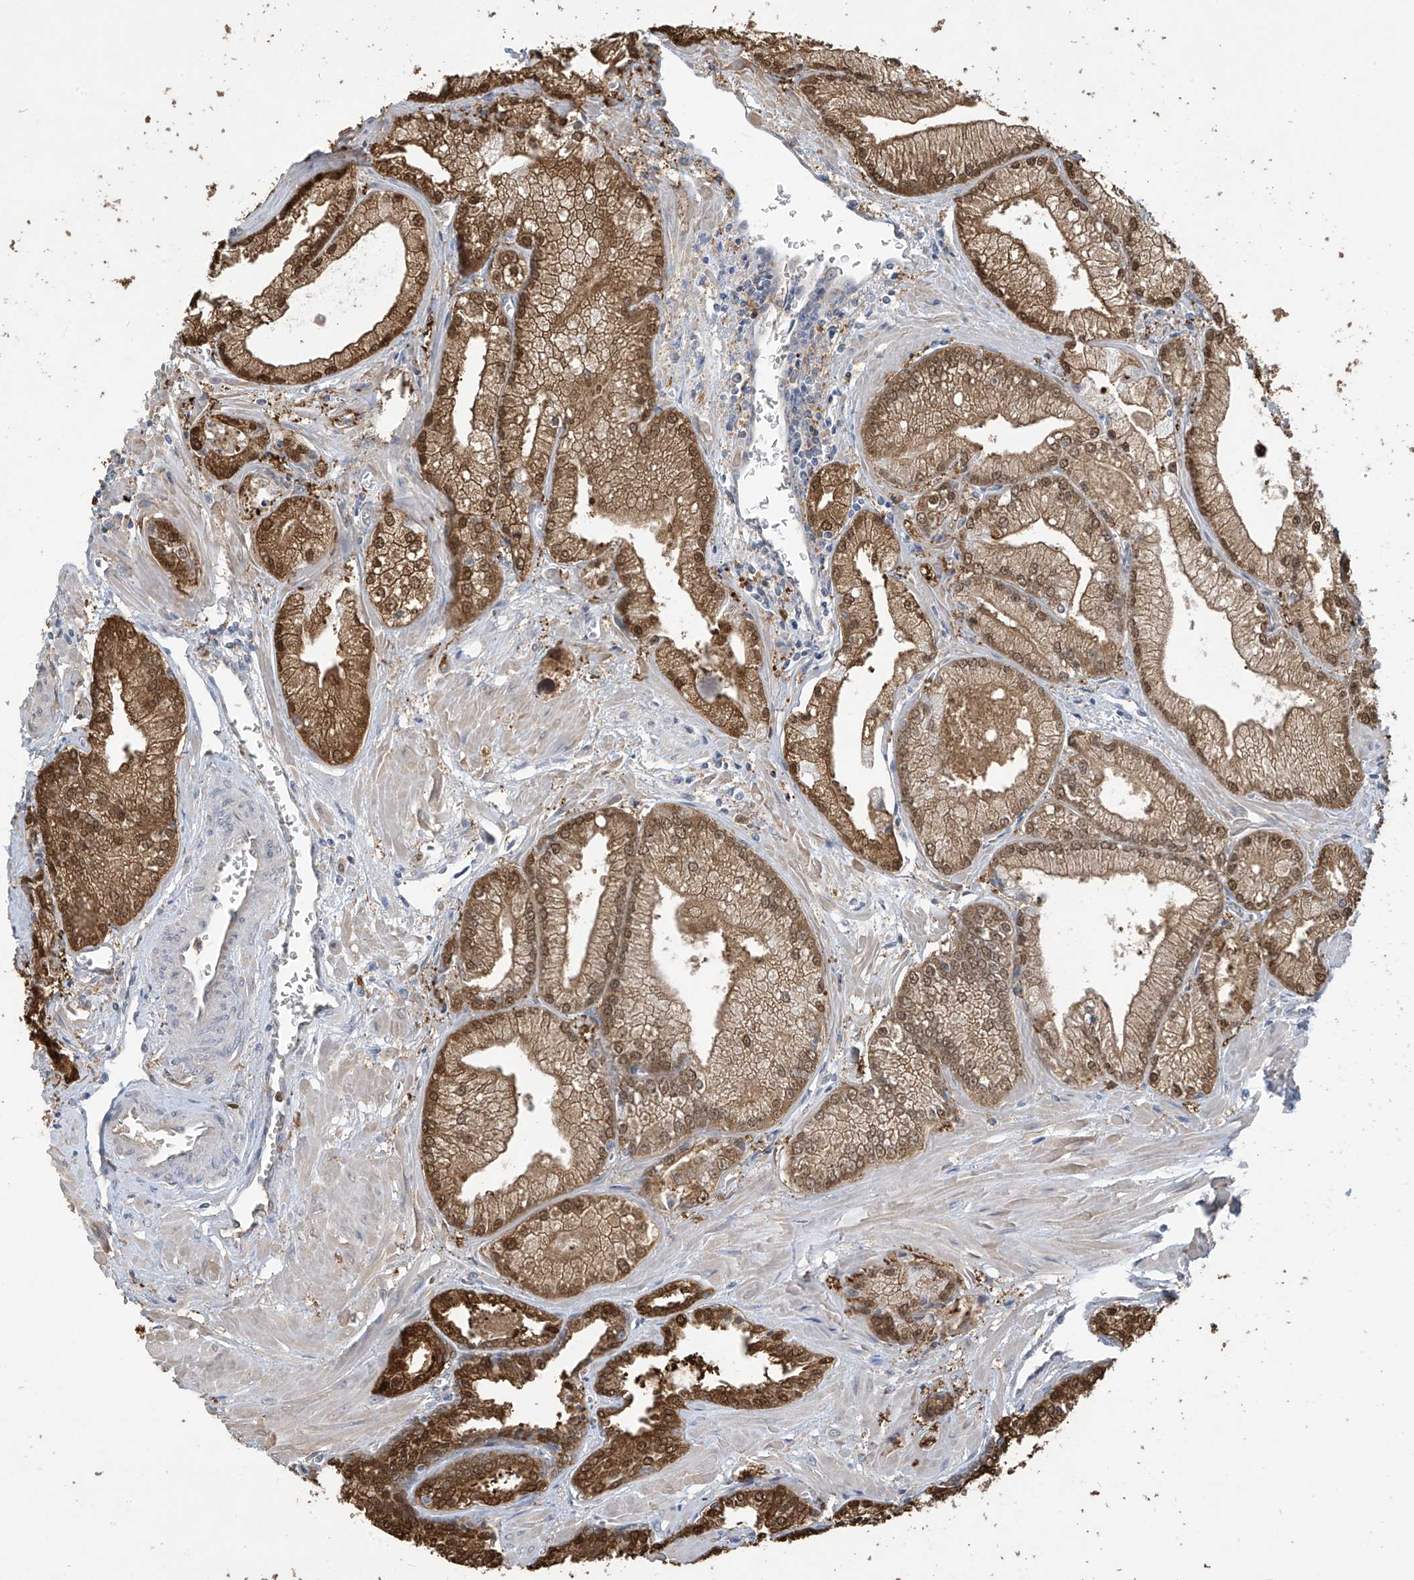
{"staining": {"intensity": "strong", "quantity": ">75%", "location": "cytoplasmic/membranous,nuclear"}, "tissue": "prostate cancer", "cell_type": "Tumor cells", "image_type": "cancer", "snomed": [{"axis": "morphology", "description": "Adenocarcinoma, Low grade"}, {"axis": "topography", "description": "Prostate"}], "caption": "Tumor cells show high levels of strong cytoplasmic/membranous and nuclear expression in about >75% of cells in human prostate cancer.", "gene": "IDH1", "patient": {"sex": "male", "age": 67}}